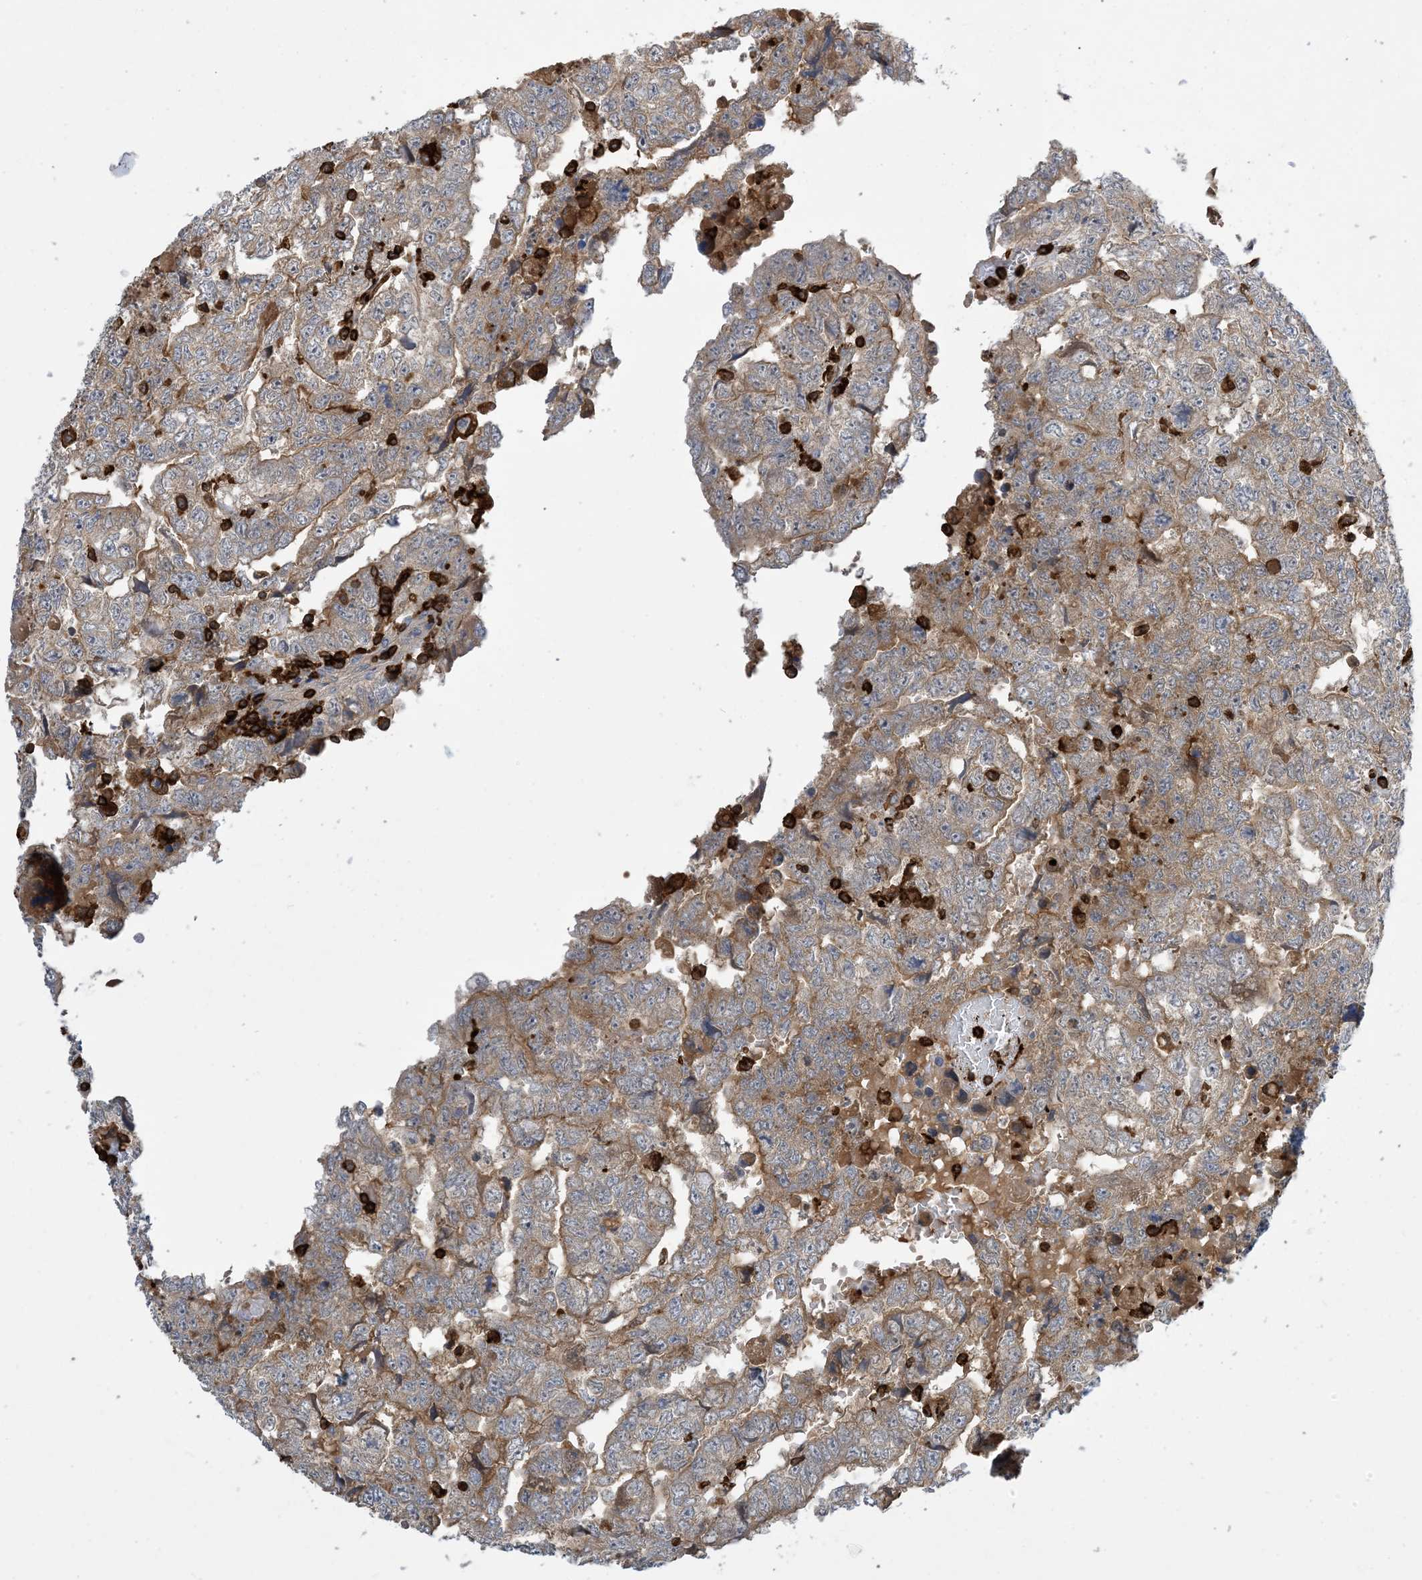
{"staining": {"intensity": "moderate", "quantity": ">75%", "location": "cytoplasmic/membranous"}, "tissue": "testis cancer", "cell_type": "Tumor cells", "image_type": "cancer", "snomed": [{"axis": "morphology", "description": "Carcinoma, Embryonal, NOS"}, {"axis": "topography", "description": "Testis"}], "caption": "Tumor cells exhibit medium levels of moderate cytoplasmic/membranous expression in approximately >75% of cells in embryonal carcinoma (testis).", "gene": "AK9", "patient": {"sex": "male", "age": 36}}